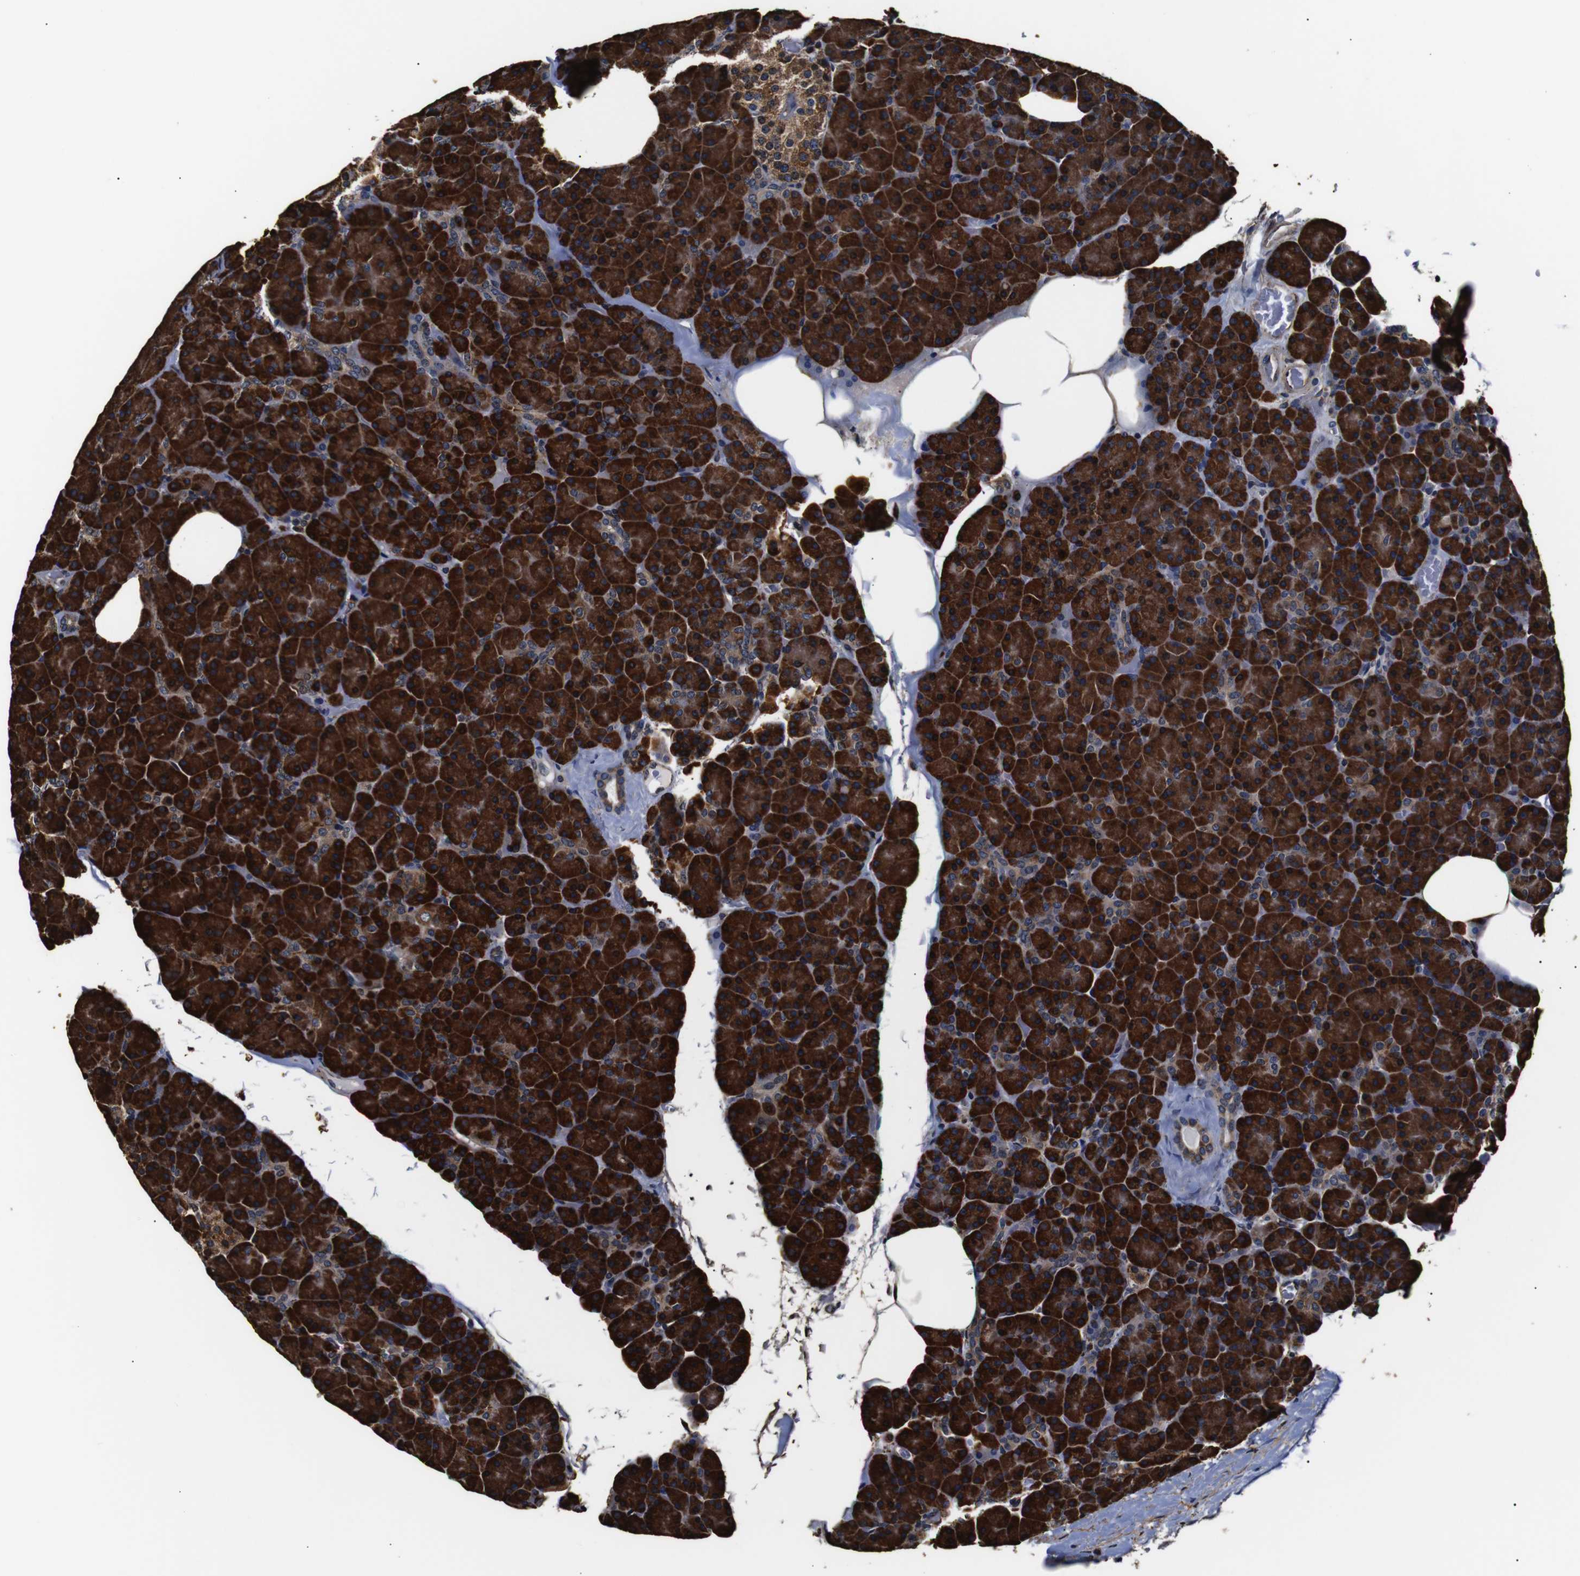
{"staining": {"intensity": "strong", "quantity": ">75%", "location": "cytoplasmic/membranous"}, "tissue": "pancreas", "cell_type": "Exocrine glandular cells", "image_type": "normal", "snomed": [{"axis": "morphology", "description": "Normal tissue, NOS"}, {"axis": "topography", "description": "Pancreas"}], "caption": "Immunohistochemistry (IHC) of unremarkable pancreas reveals high levels of strong cytoplasmic/membranous positivity in approximately >75% of exocrine glandular cells. (IHC, brightfield microscopy, high magnification).", "gene": "HHIP", "patient": {"sex": "female", "age": 35}}